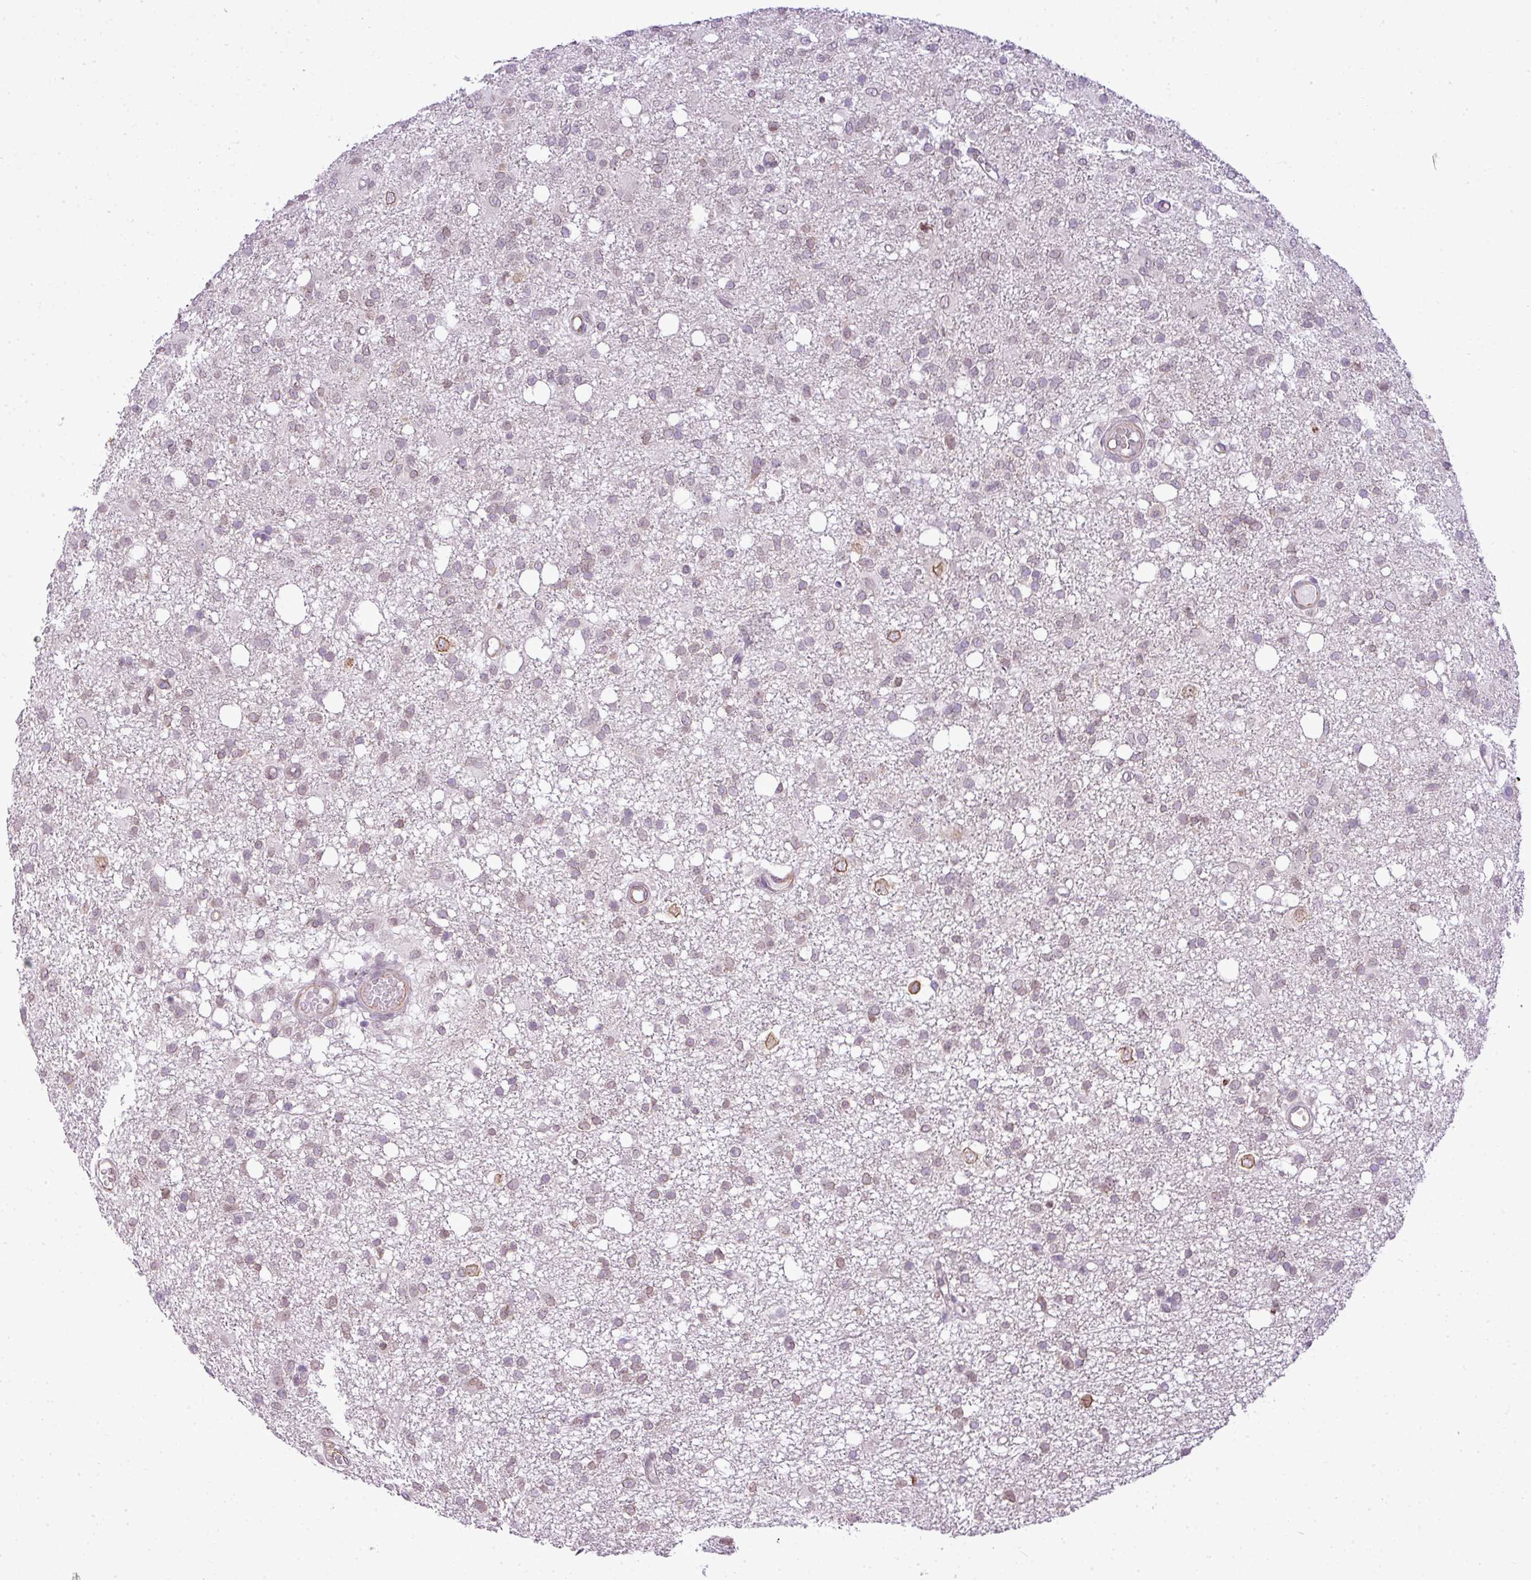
{"staining": {"intensity": "negative", "quantity": "none", "location": "none"}, "tissue": "glioma", "cell_type": "Tumor cells", "image_type": "cancer", "snomed": [{"axis": "morphology", "description": "Glioma, malignant, High grade"}, {"axis": "topography", "description": "Brain"}], "caption": "Histopathology image shows no significant protein expression in tumor cells of high-grade glioma (malignant).", "gene": "COX18", "patient": {"sex": "female", "age": 59}}